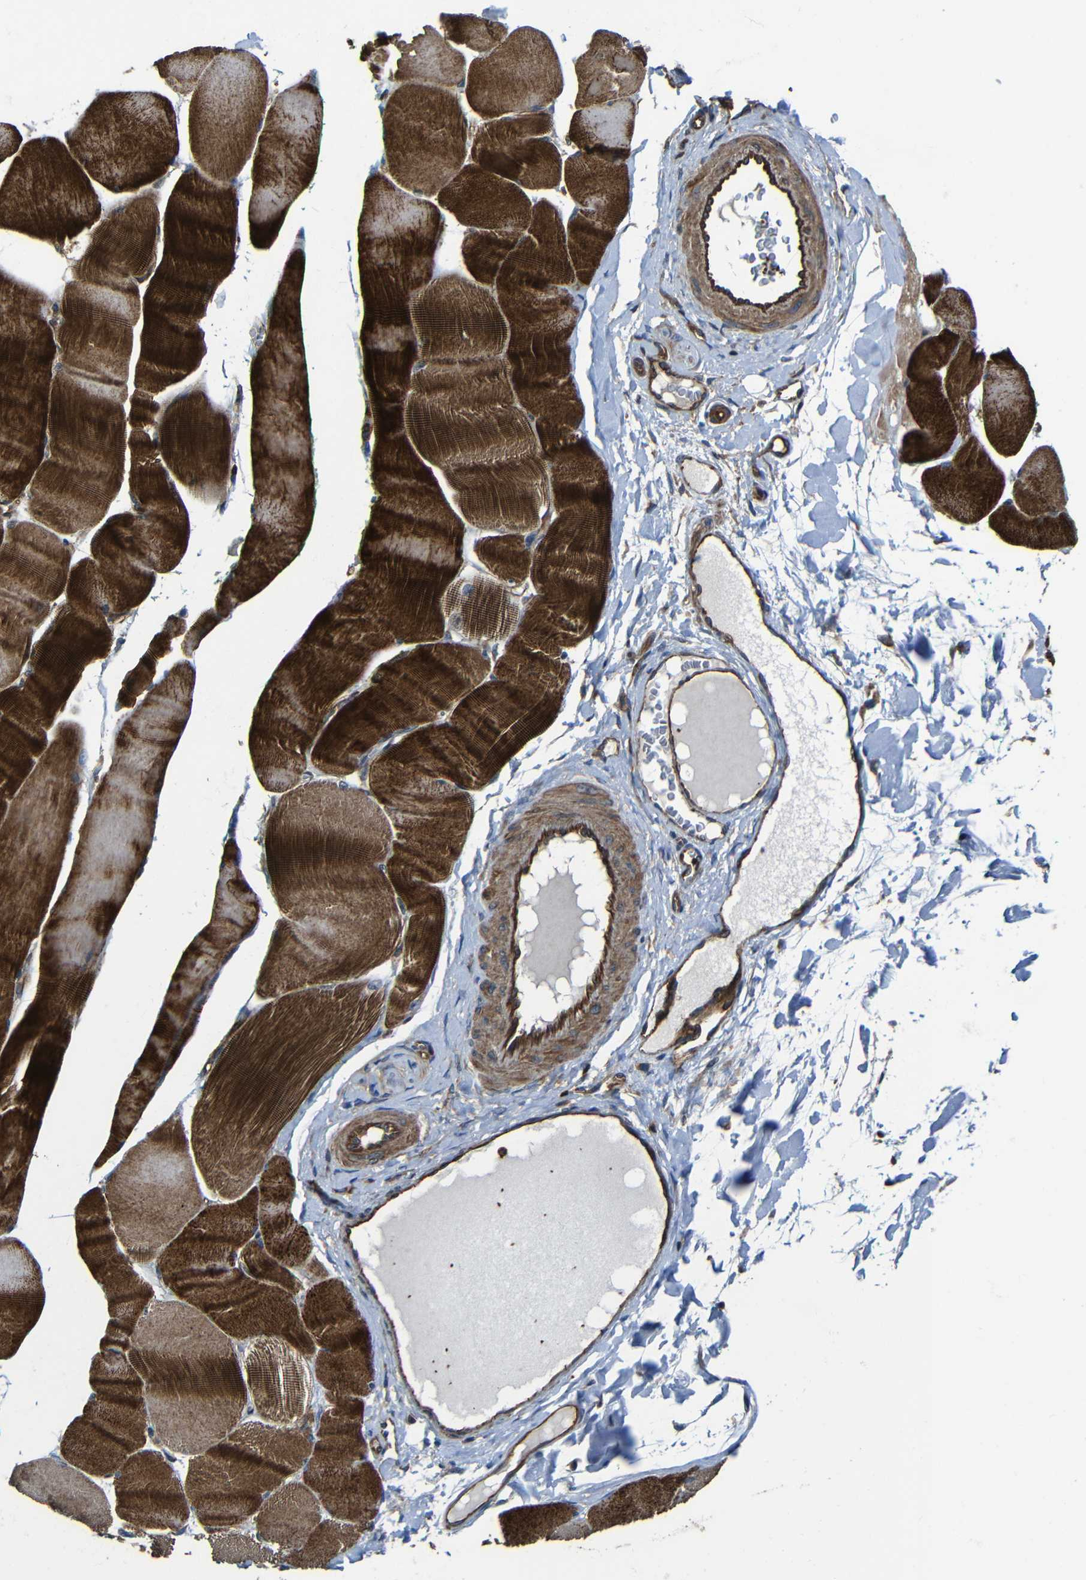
{"staining": {"intensity": "strong", "quantity": ">75%", "location": "cytoplasmic/membranous"}, "tissue": "skeletal muscle", "cell_type": "Myocytes", "image_type": "normal", "snomed": [{"axis": "morphology", "description": "Normal tissue, NOS"}, {"axis": "morphology", "description": "Squamous cell carcinoma, NOS"}, {"axis": "topography", "description": "Skeletal muscle"}], "caption": "A high-resolution image shows immunohistochemistry staining of unremarkable skeletal muscle, which exhibits strong cytoplasmic/membranous positivity in about >75% of myocytes.", "gene": "PTCH1", "patient": {"sex": "male", "age": 51}}